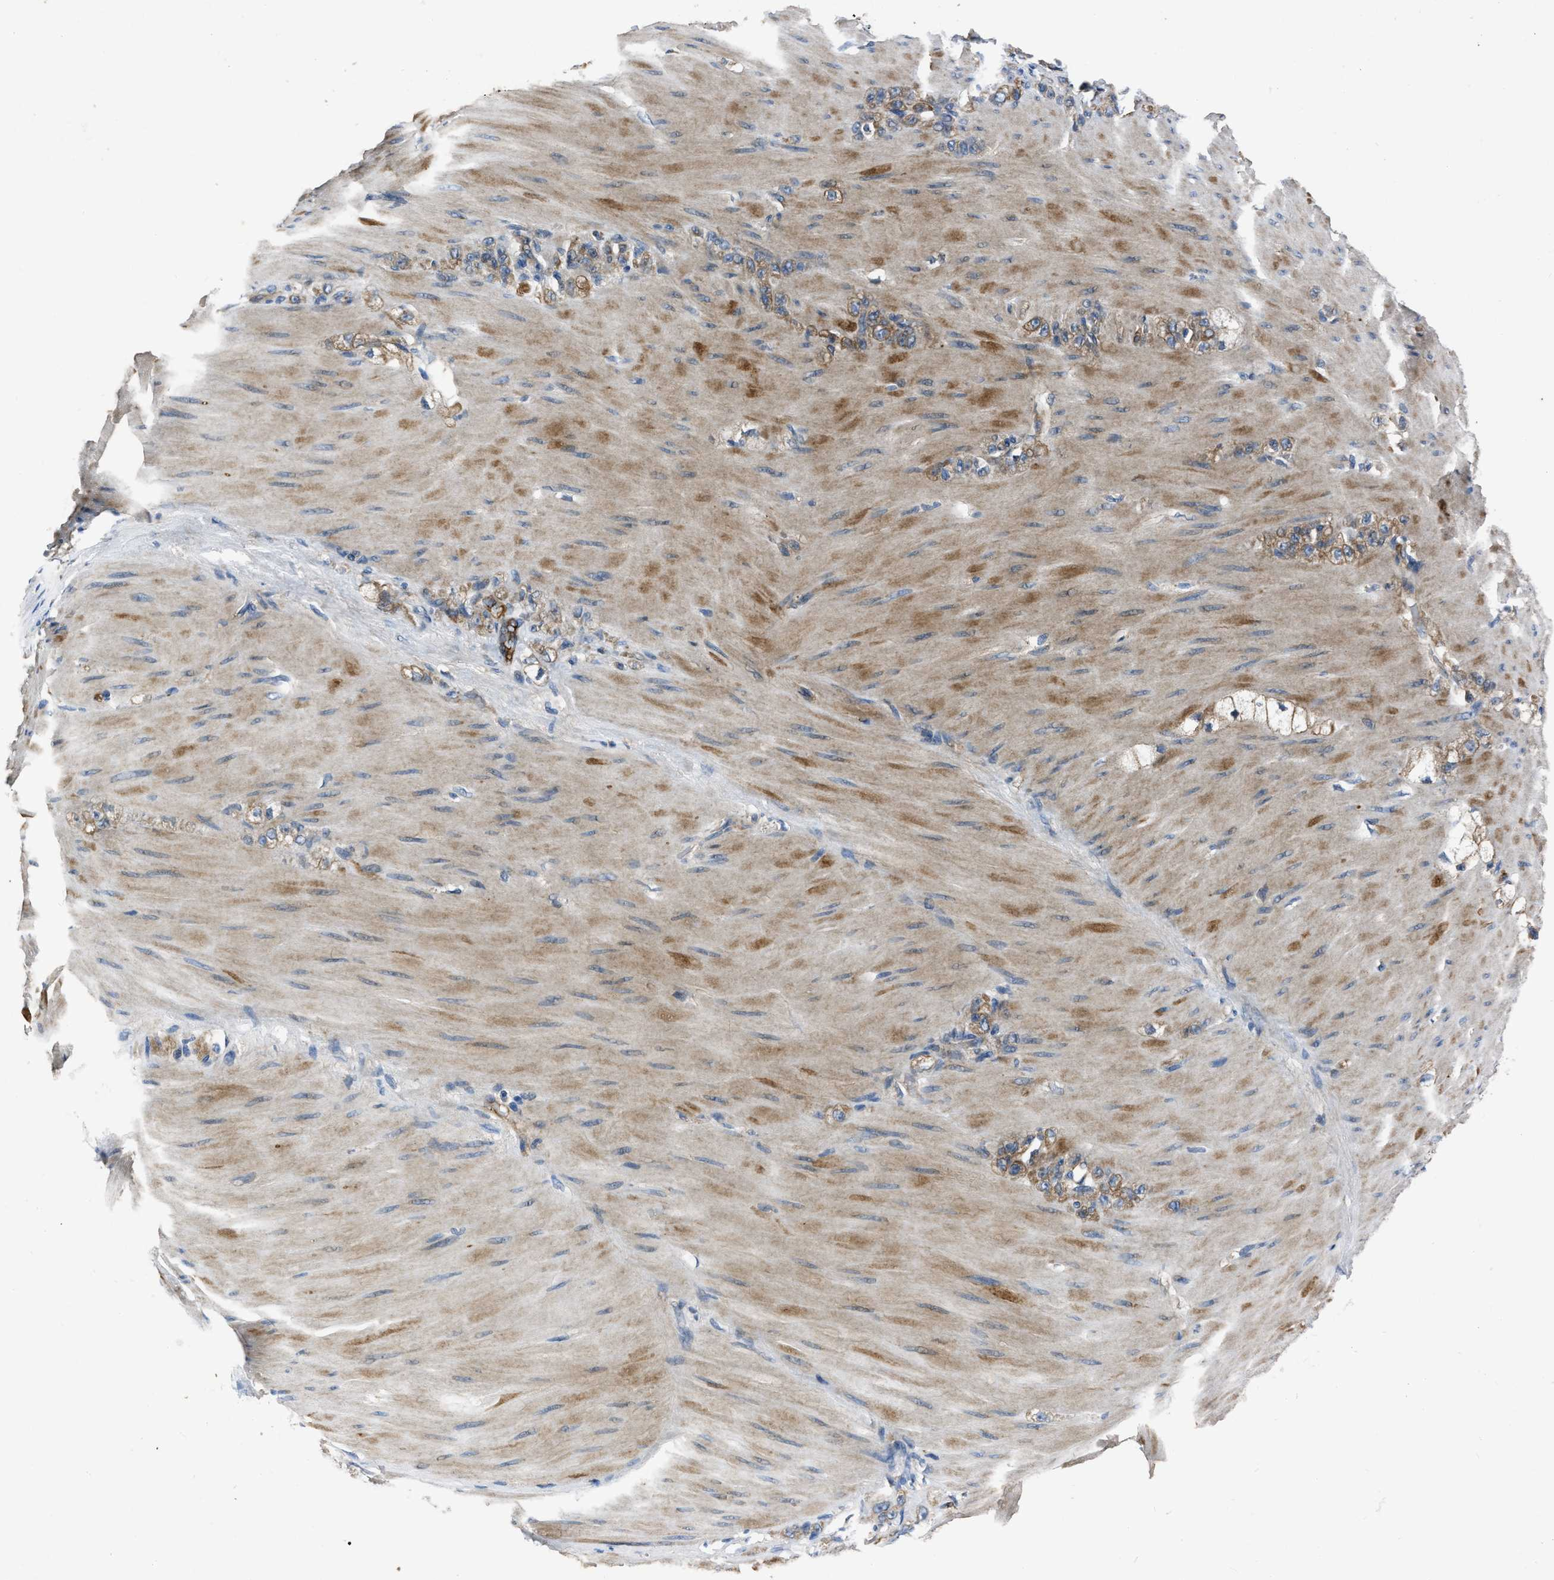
{"staining": {"intensity": "weak", "quantity": ">75%", "location": "cytoplasmic/membranous"}, "tissue": "stomach cancer", "cell_type": "Tumor cells", "image_type": "cancer", "snomed": [{"axis": "morphology", "description": "Normal tissue, NOS"}, {"axis": "morphology", "description": "Adenocarcinoma, NOS"}, {"axis": "topography", "description": "Stomach"}], "caption": "The histopathology image reveals staining of stomach cancer, revealing weak cytoplasmic/membranous protein positivity (brown color) within tumor cells. (brown staining indicates protein expression, while blue staining denotes nuclei).", "gene": "ERC1", "patient": {"sex": "male", "age": 82}}